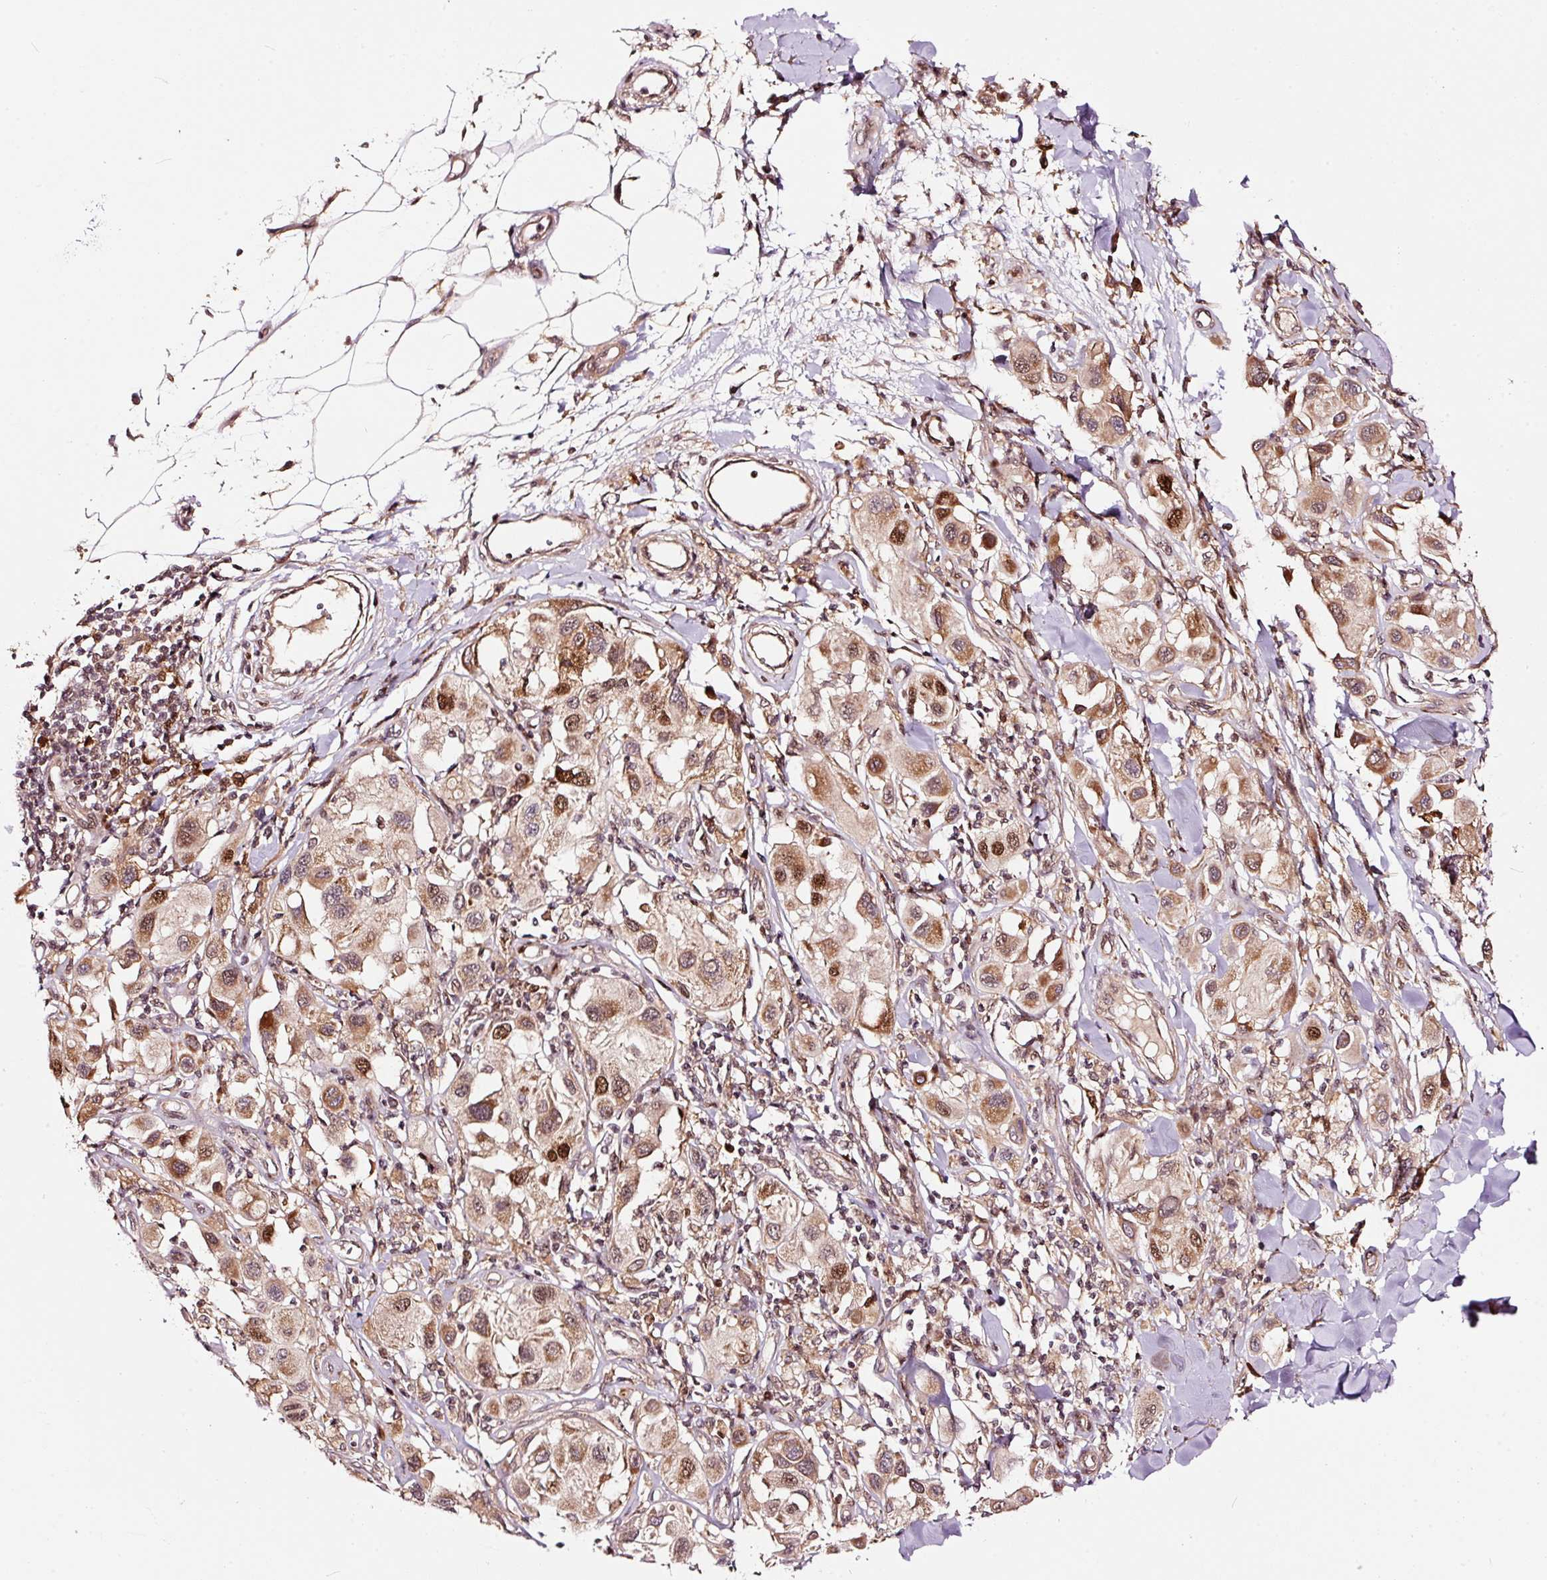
{"staining": {"intensity": "moderate", "quantity": ">75%", "location": "cytoplasmic/membranous,nuclear"}, "tissue": "melanoma", "cell_type": "Tumor cells", "image_type": "cancer", "snomed": [{"axis": "morphology", "description": "Malignant melanoma, Metastatic site"}, {"axis": "topography", "description": "Skin"}], "caption": "Protein expression analysis of human melanoma reveals moderate cytoplasmic/membranous and nuclear positivity in approximately >75% of tumor cells.", "gene": "RFC4", "patient": {"sex": "male", "age": 41}}